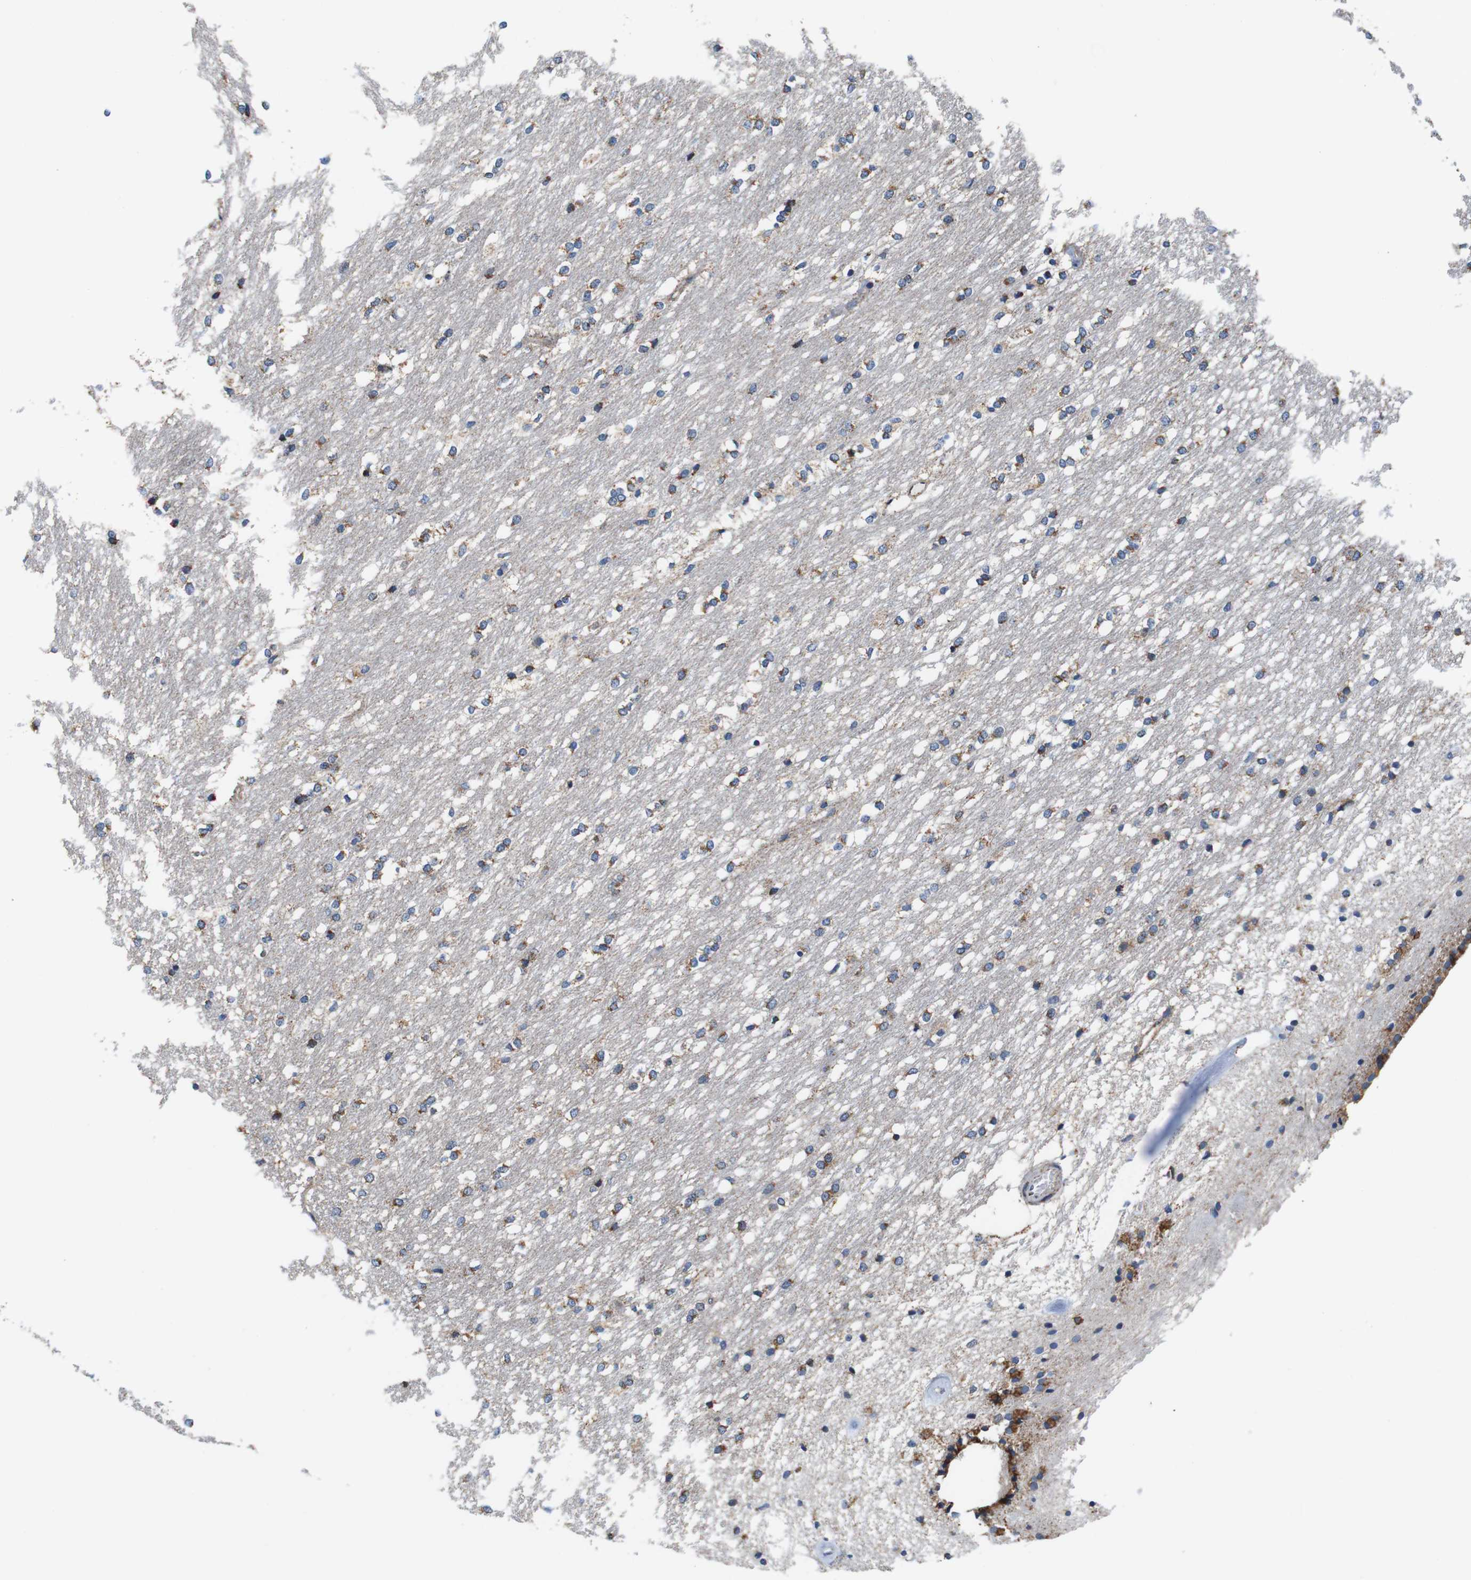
{"staining": {"intensity": "moderate", "quantity": "<25%", "location": "cytoplasmic/membranous"}, "tissue": "caudate", "cell_type": "Glial cells", "image_type": "normal", "snomed": [{"axis": "morphology", "description": "Normal tissue, NOS"}, {"axis": "topography", "description": "Lateral ventricle wall"}], "caption": "Protein staining shows moderate cytoplasmic/membranous staining in about <25% of glial cells in unremarkable caudate.", "gene": "LRP4", "patient": {"sex": "female", "age": 19}}